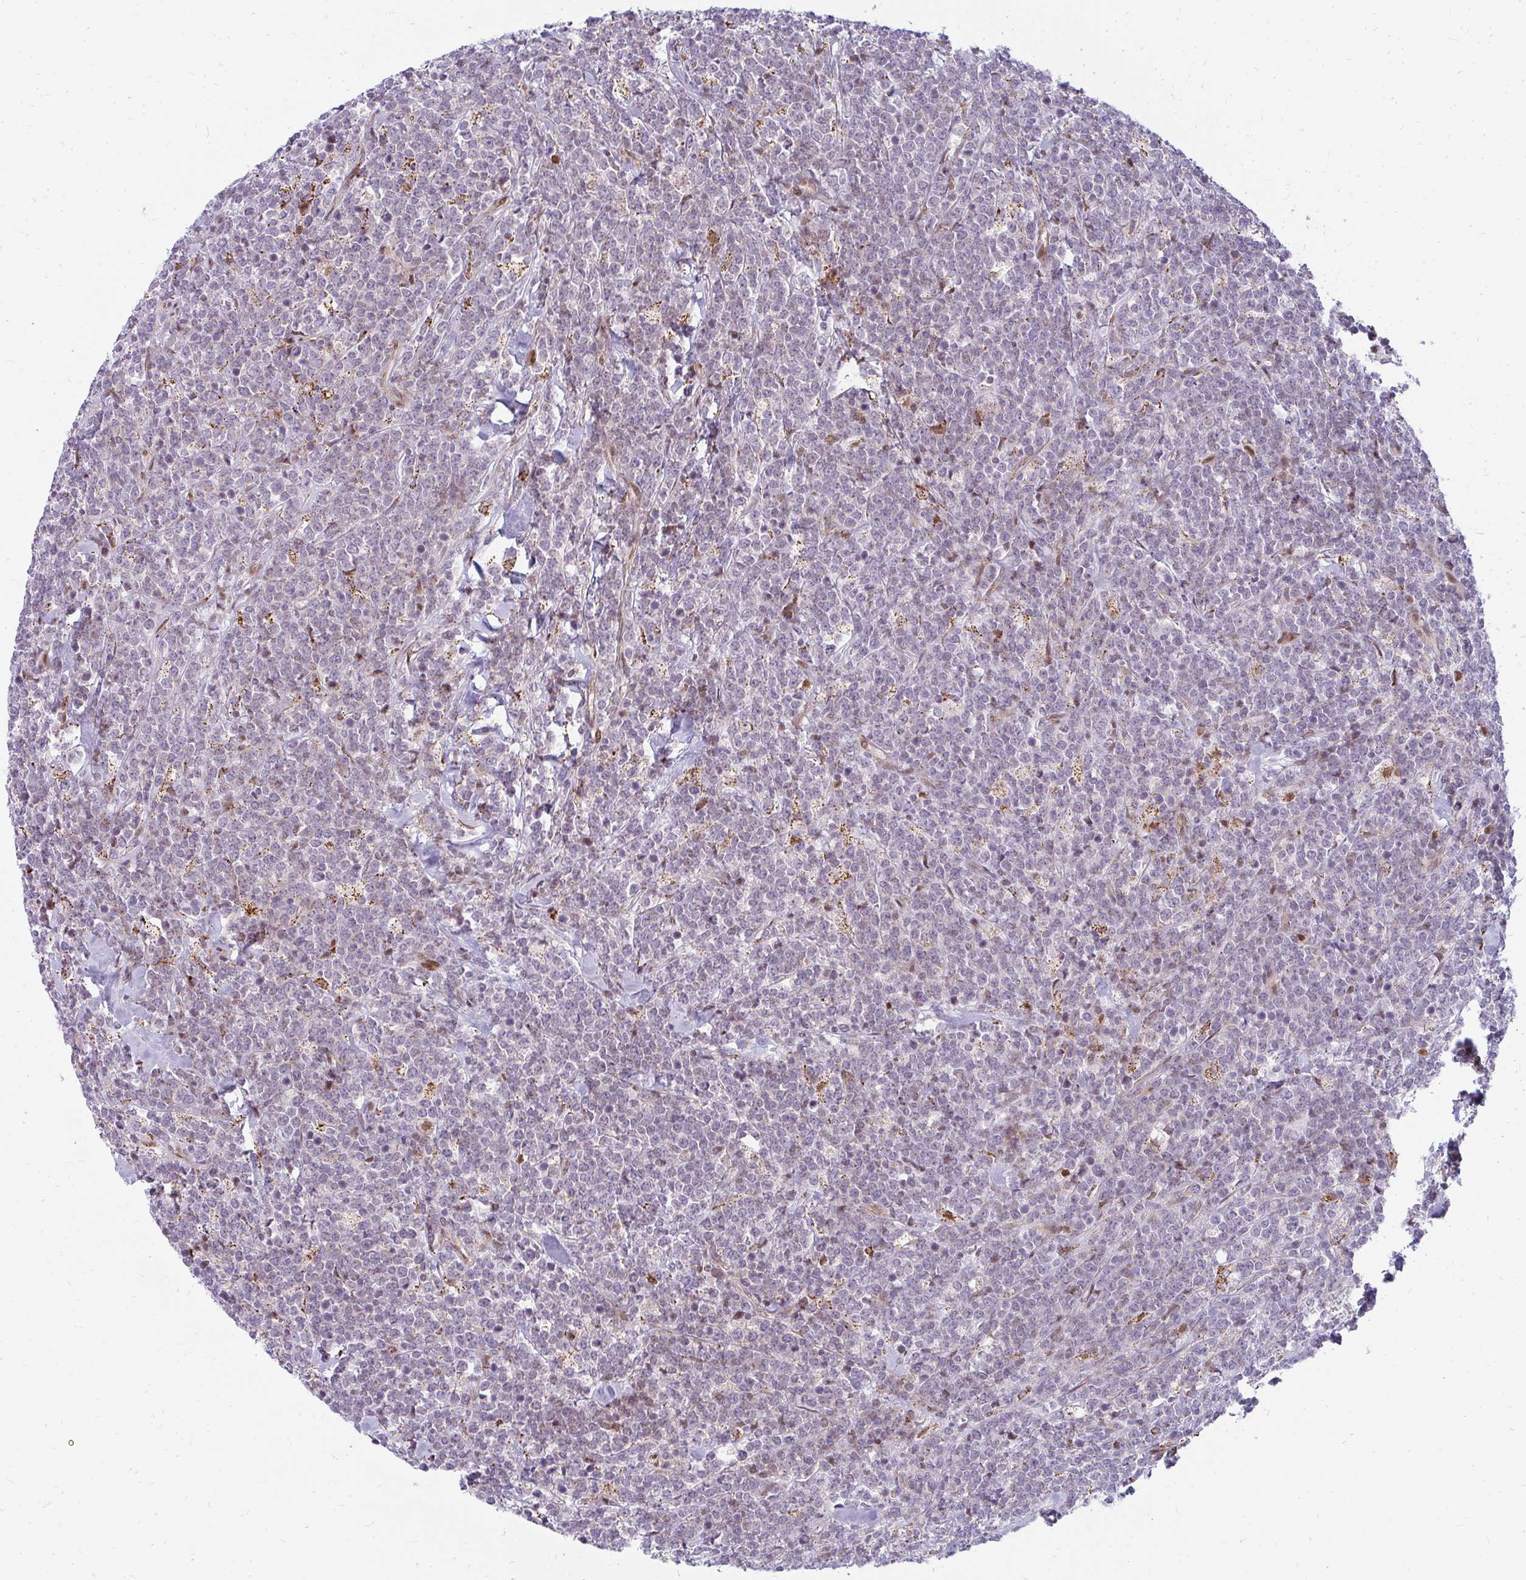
{"staining": {"intensity": "negative", "quantity": "none", "location": "none"}, "tissue": "lymphoma", "cell_type": "Tumor cells", "image_type": "cancer", "snomed": [{"axis": "morphology", "description": "Malignant lymphoma, non-Hodgkin's type, High grade"}, {"axis": "topography", "description": "Small intestine"}, {"axis": "topography", "description": "Colon"}], "caption": "Immunohistochemistry (IHC) histopathology image of neoplastic tissue: human lymphoma stained with DAB (3,3'-diaminobenzidine) exhibits no significant protein staining in tumor cells.", "gene": "PLA2G5", "patient": {"sex": "male", "age": 8}}